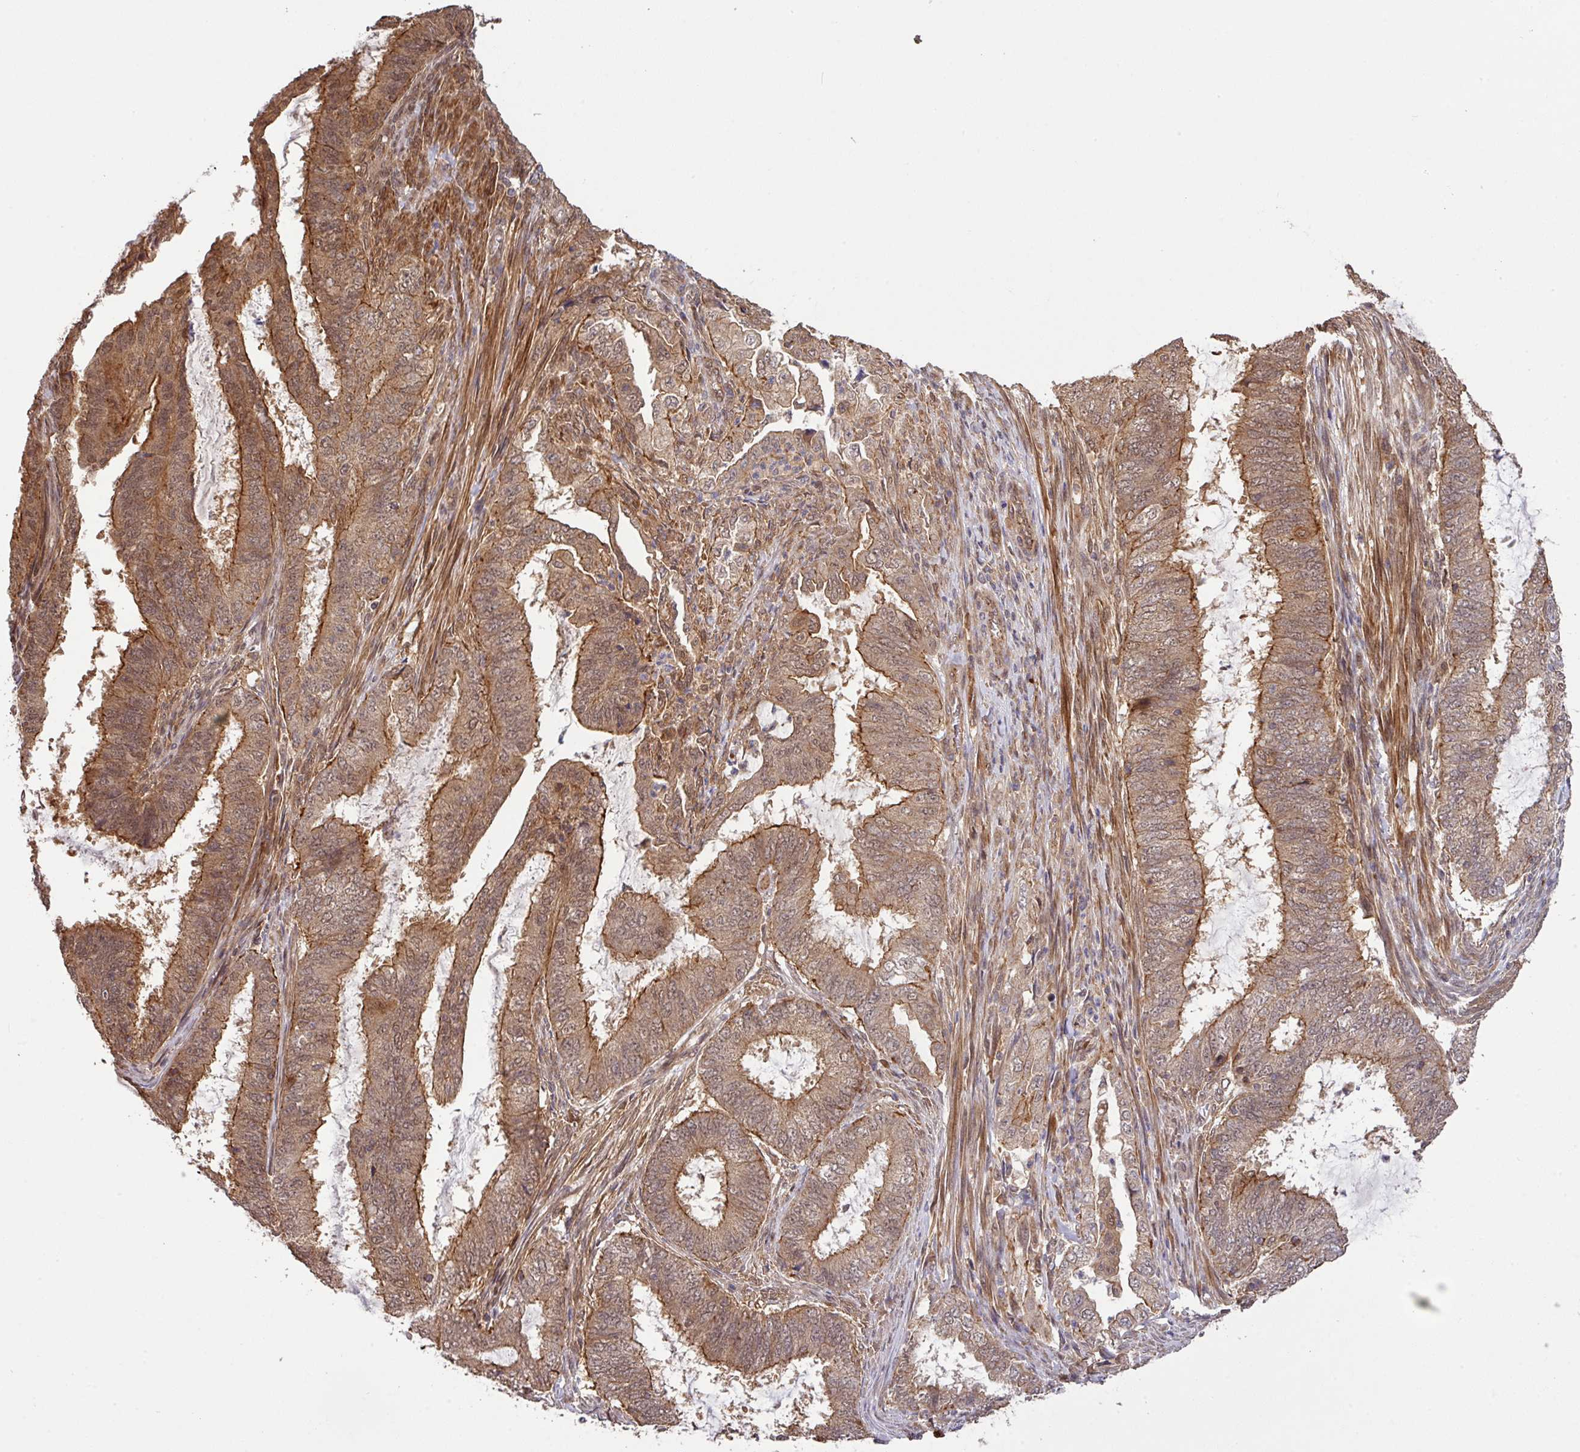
{"staining": {"intensity": "moderate", "quantity": ">75%", "location": "cytoplasmic/membranous"}, "tissue": "endometrial cancer", "cell_type": "Tumor cells", "image_type": "cancer", "snomed": [{"axis": "morphology", "description": "Adenocarcinoma, NOS"}, {"axis": "topography", "description": "Endometrium"}], "caption": "High-magnification brightfield microscopy of endometrial cancer (adenocarcinoma) stained with DAB (brown) and counterstained with hematoxylin (blue). tumor cells exhibit moderate cytoplasmic/membranous positivity is identified in about>75% of cells.", "gene": "ARPIN", "patient": {"sex": "female", "age": 51}}